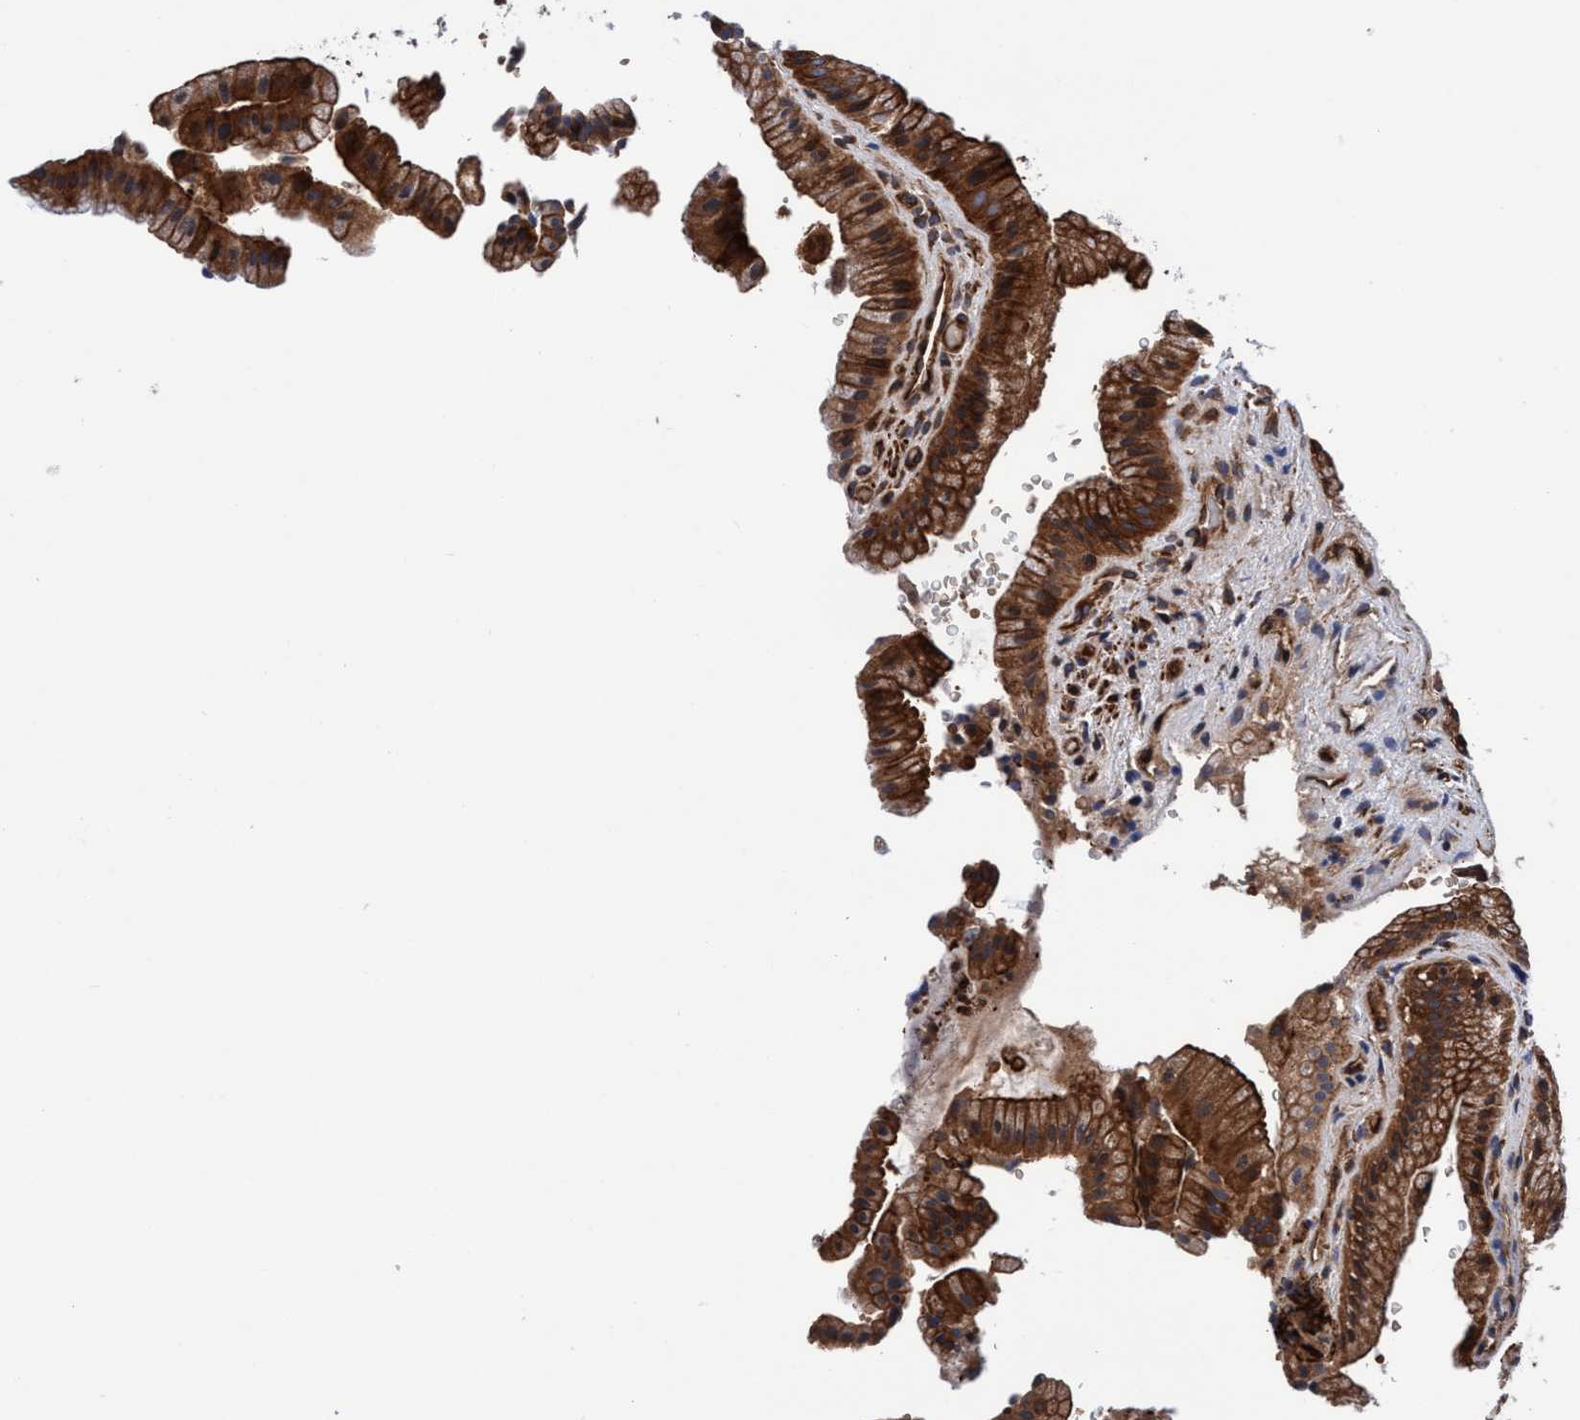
{"staining": {"intensity": "strong", "quantity": ">75%", "location": "cytoplasmic/membranous"}, "tissue": "gallbladder", "cell_type": "Glandular cells", "image_type": "normal", "snomed": [{"axis": "morphology", "description": "Normal tissue, NOS"}, {"axis": "topography", "description": "Gallbladder"}], "caption": "An IHC histopathology image of unremarkable tissue is shown. Protein staining in brown highlights strong cytoplasmic/membranous positivity in gallbladder within glandular cells.", "gene": "MCM3AP", "patient": {"sex": "male", "age": 49}}